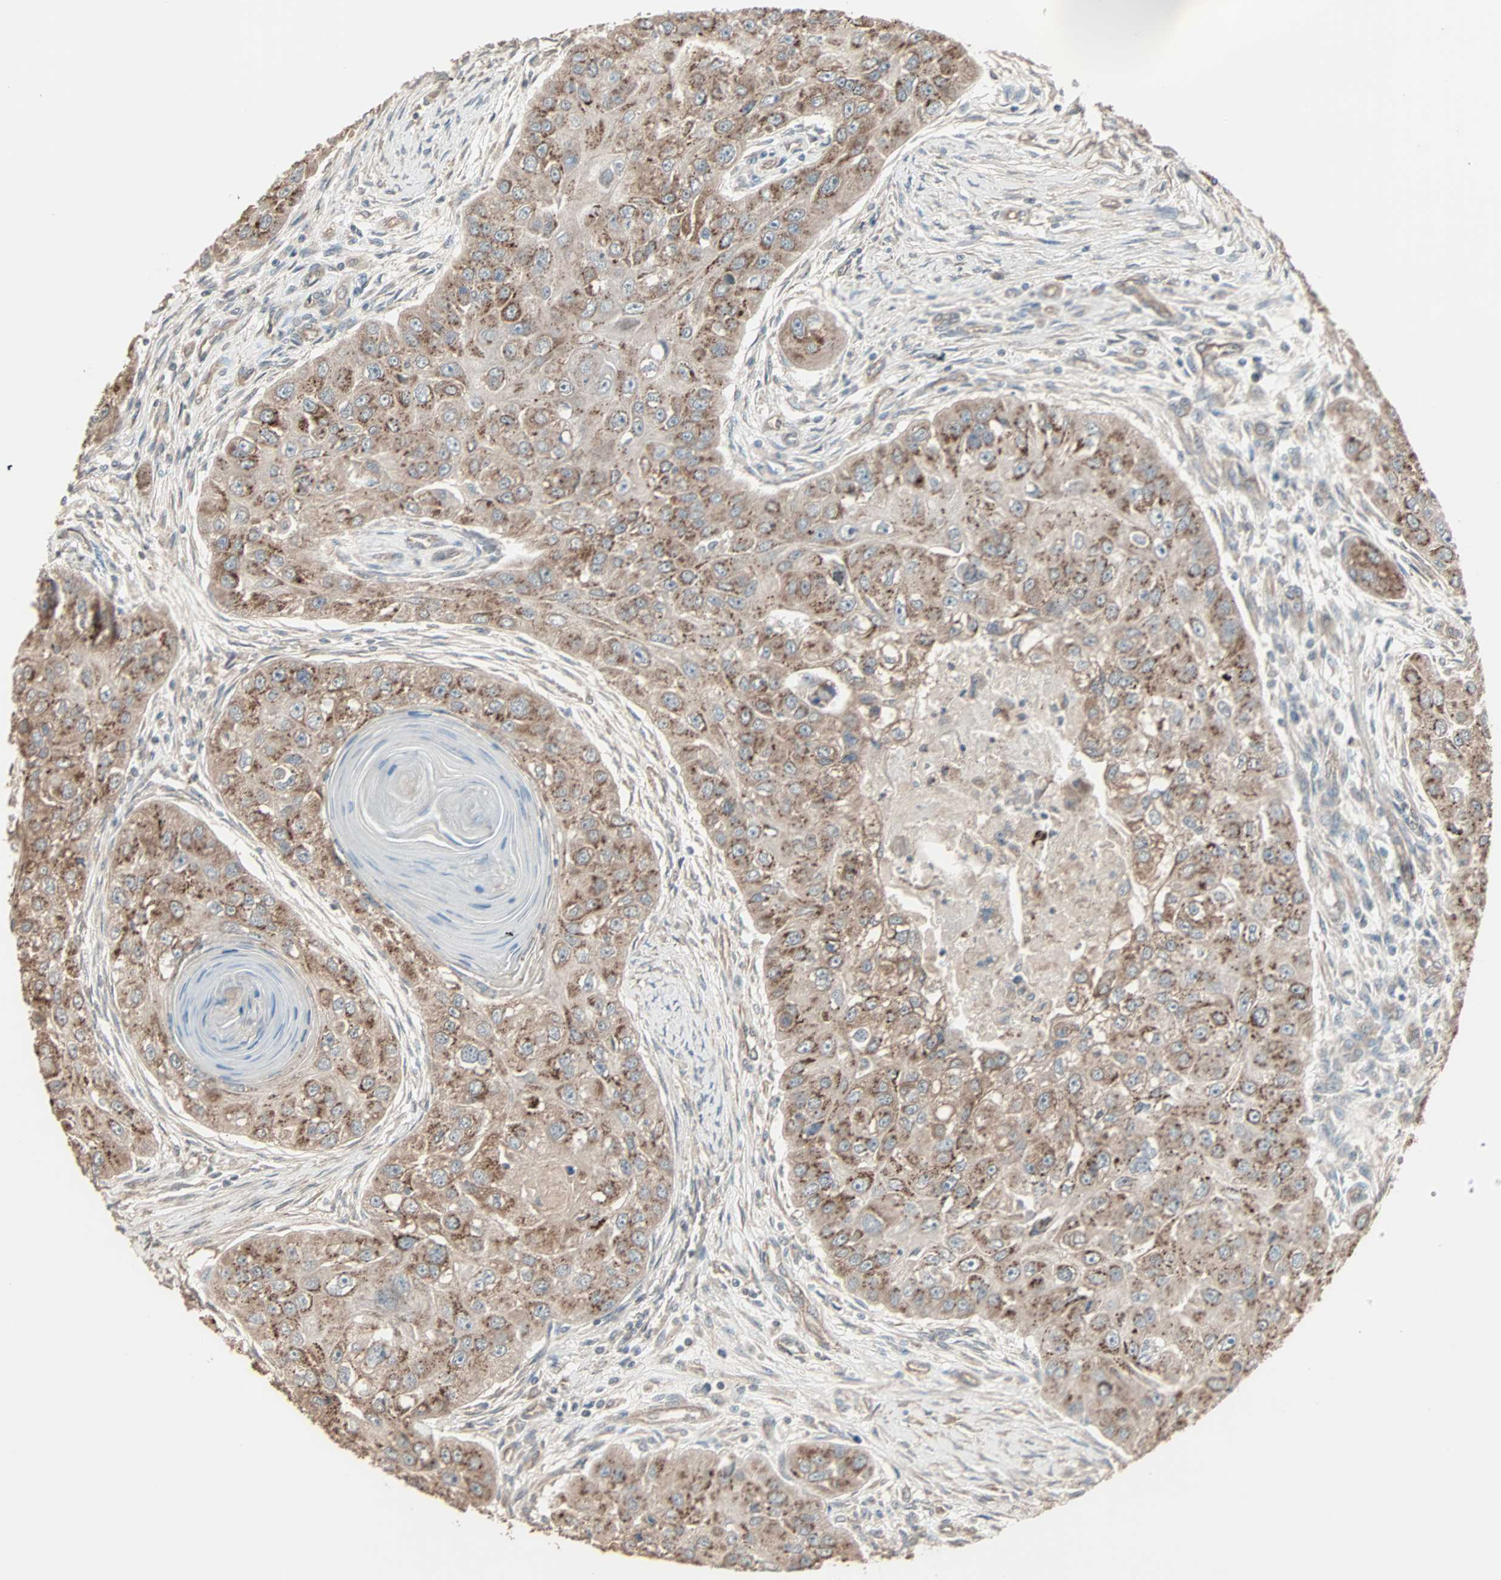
{"staining": {"intensity": "moderate", "quantity": ">75%", "location": "cytoplasmic/membranous"}, "tissue": "head and neck cancer", "cell_type": "Tumor cells", "image_type": "cancer", "snomed": [{"axis": "morphology", "description": "Normal tissue, NOS"}, {"axis": "morphology", "description": "Squamous cell carcinoma, NOS"}, {"axis": "topography", "description": "Skeletal muscle"}, {"axis": "topography", "description": "Head-Neck"}], "caption": "The image shows a brown stain indicating the presence of a protein in the cytoplasmic/membranous of tumor cells in head and neck squamous cell carcinoma. The staining was performed using DAB (3,3'-diaminobenzidine) to visualize the protein expression in brown, while the nuclei were stained in blue with hematoxylin (Magnification: 20x).", "gene": "GALNT3", "patient": {"sex": "male", "age": 51}}